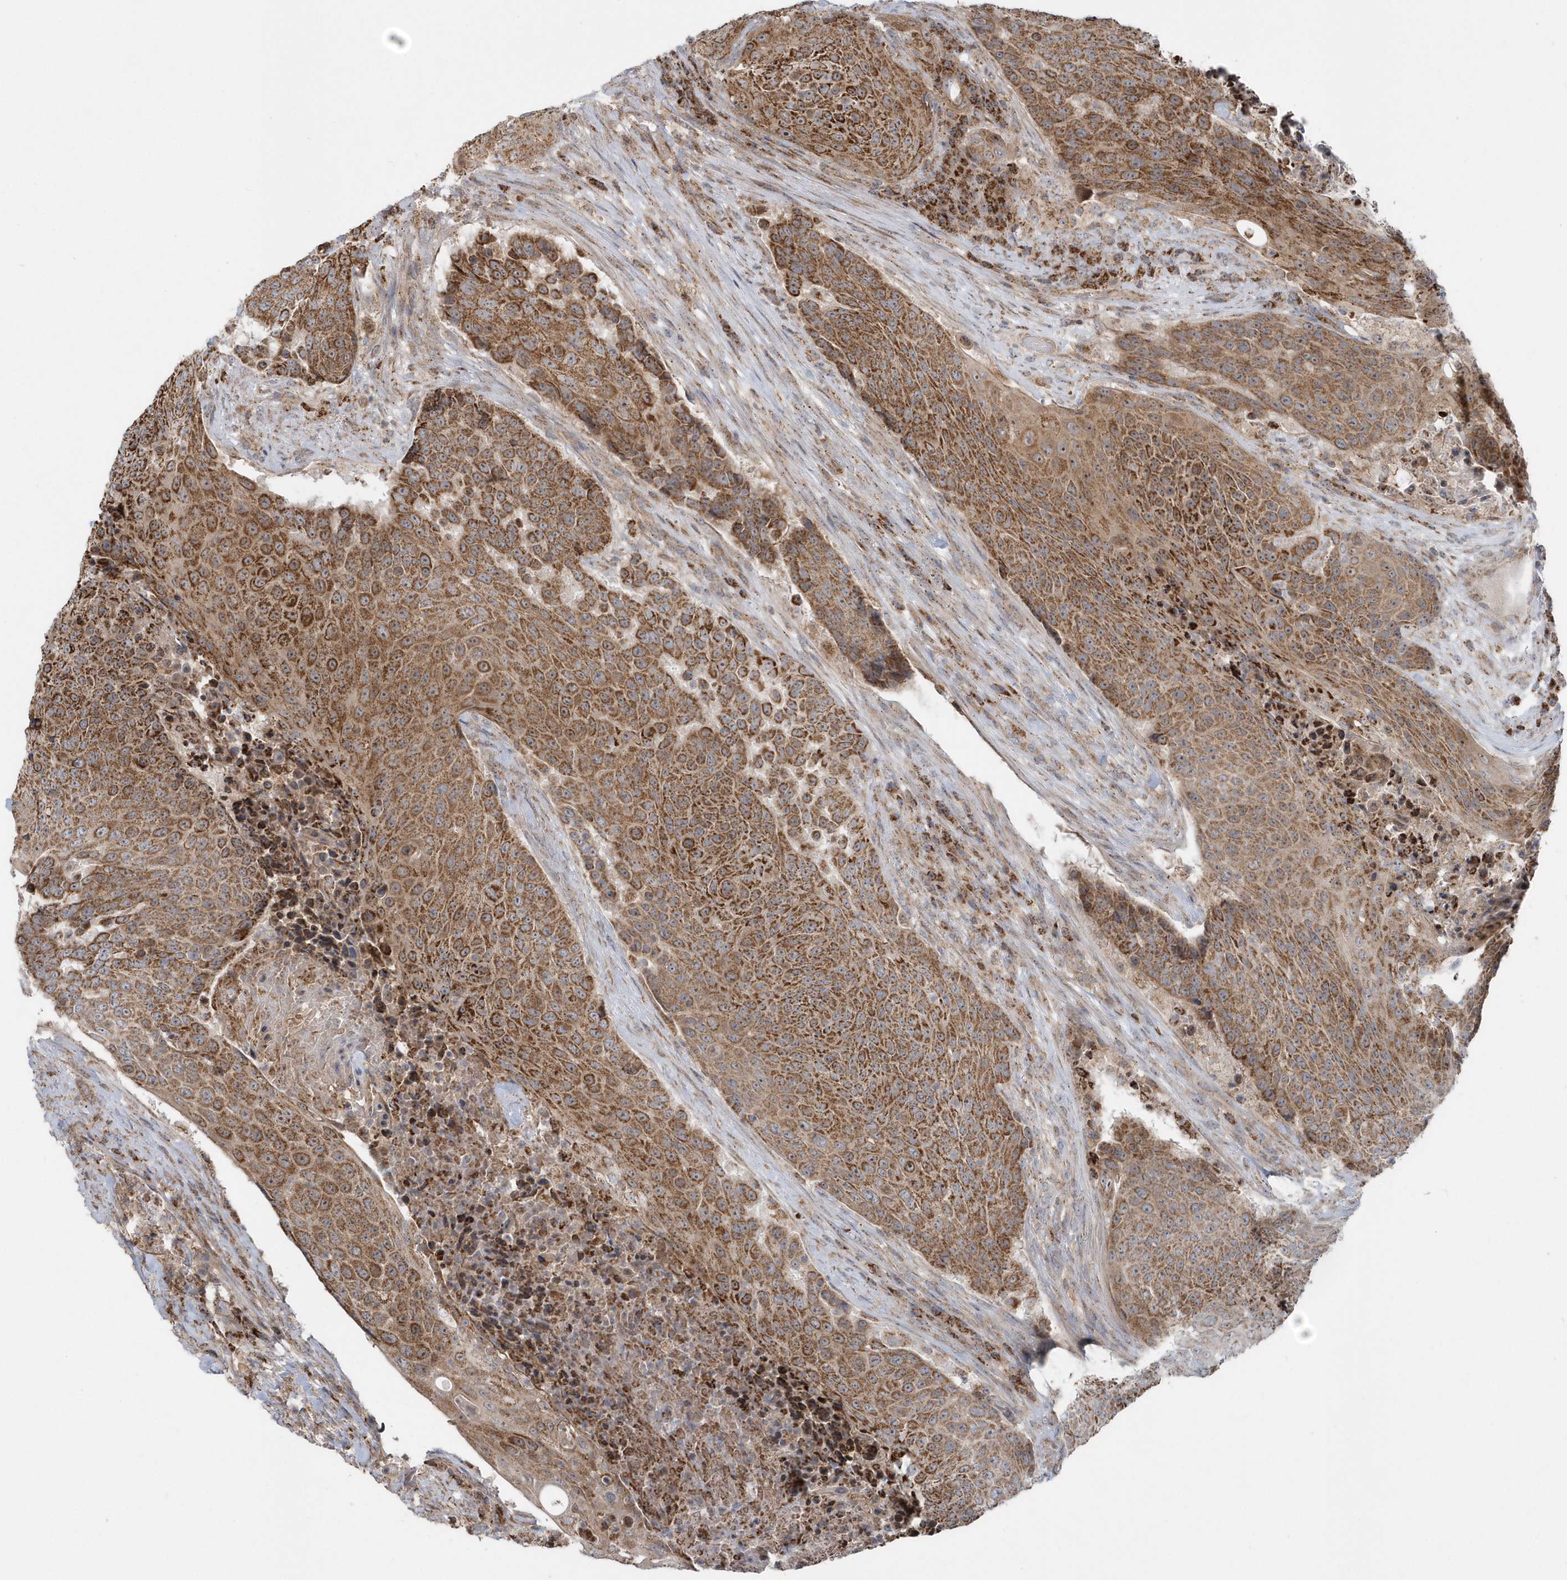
{"staining": {"intensity": "moderate", "quantity": ">75%", "location": "cytoplasmic/membranous"}, "tissue": "urothelial cancer", "cell_type": "Tumor cells", "image_type": "cancer", "snomed": [{"axis": "morphology", "description": "Urothelial carcinoma, High grade"}, {"axis": "topography", "description": "Urinary bladder"}], "caption": "Protein staining of urothelial cancer tissue exhibits moderate cytoplasmic/membranous staining in about >75% of tumor cells.", "gene": "PPP1R7", "patient": {"sex": "female", "age": 63}}